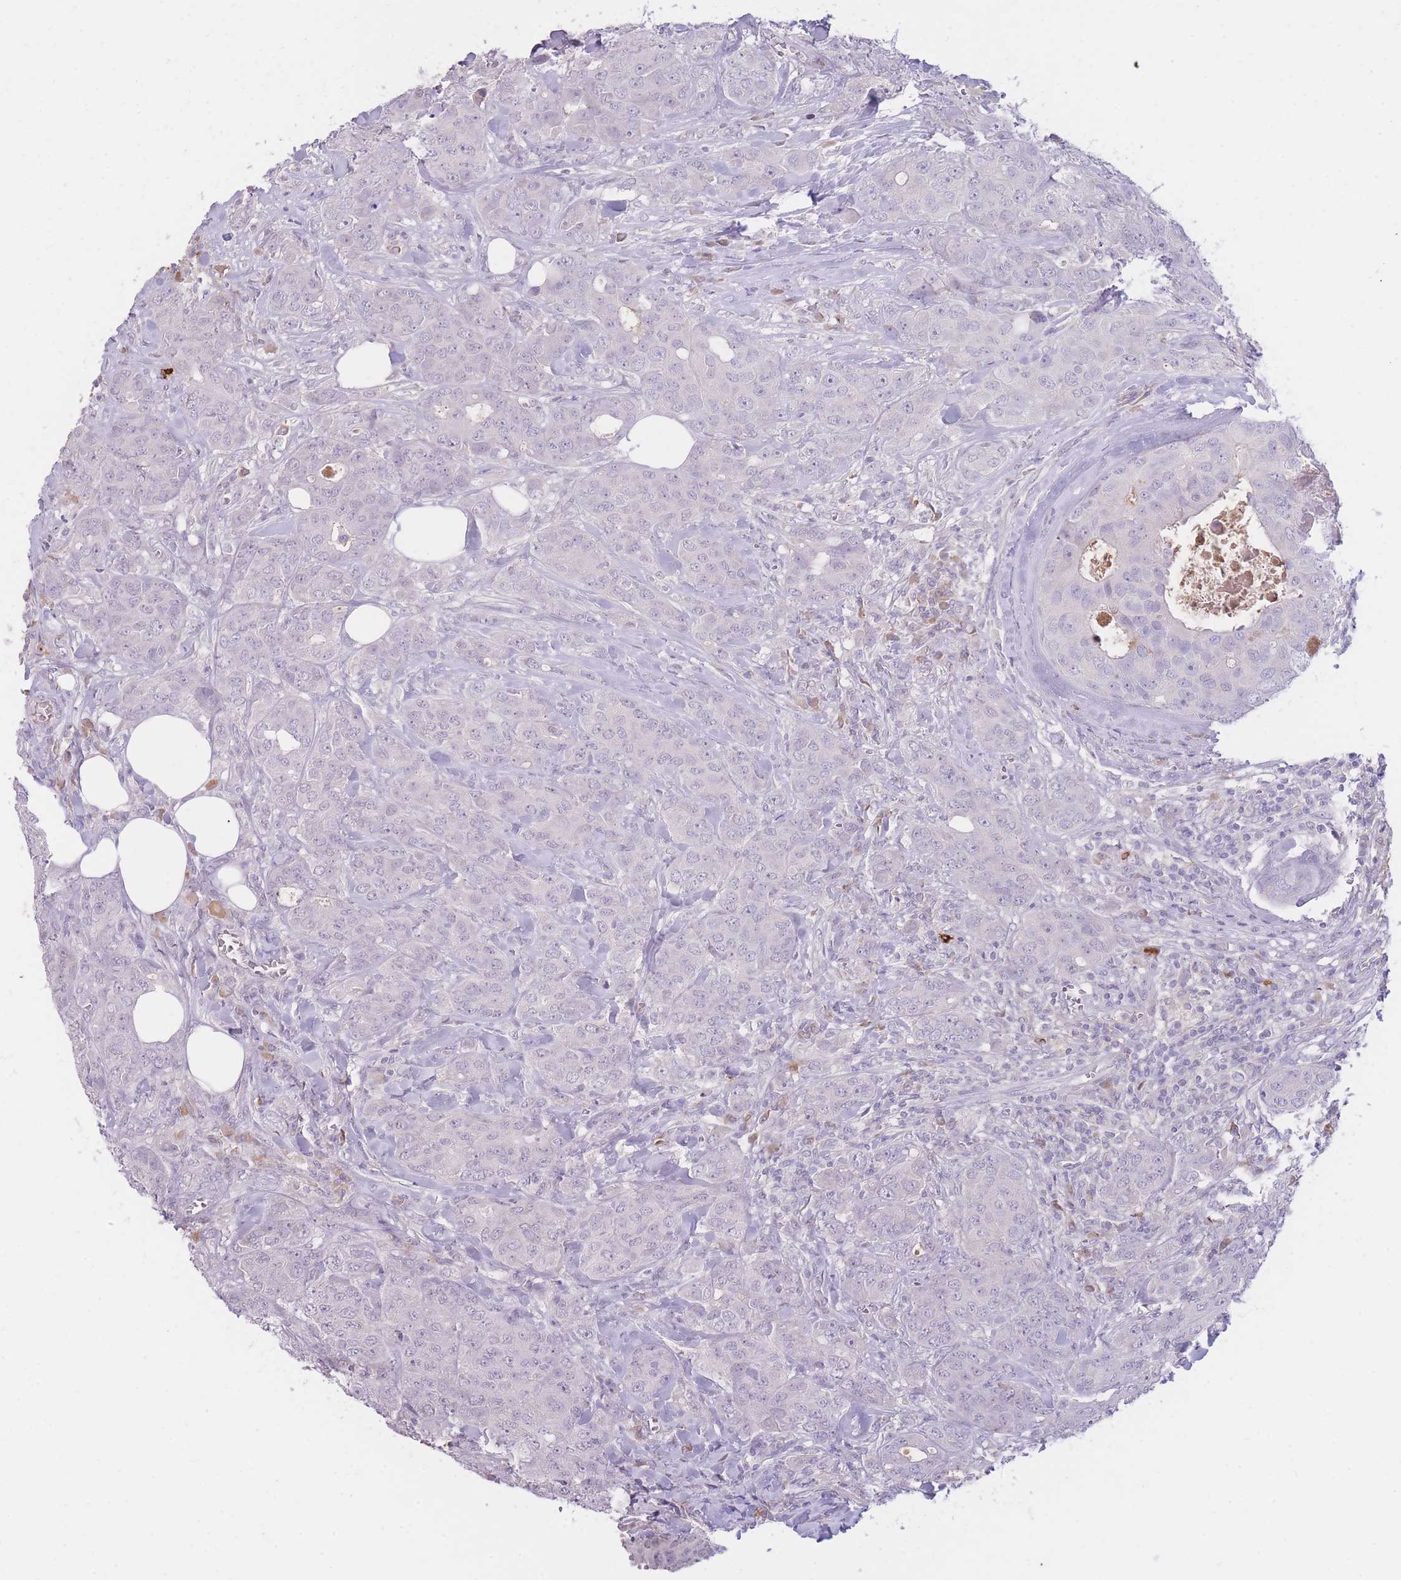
{"staining": {"intensity": "negative", "quantity": "none", "location": "none"}, "tissue": "breast cancer", "cell_type": "Tumor cells", "image_type": "cancer", "snomed": [{"axis": "morphology", "description": "Duct carcinoma"}, {"axis": "topography", "description": "Breast"}], "caption": "An immunohistochemistry micrograph of breast infiltrating ductal carcinoma is shown. There is no staining in tumor cells of breast infiltrating ductal carcinoma.", "gene": "TPSD1", "patient": {"sex": "female", "age": 43}}